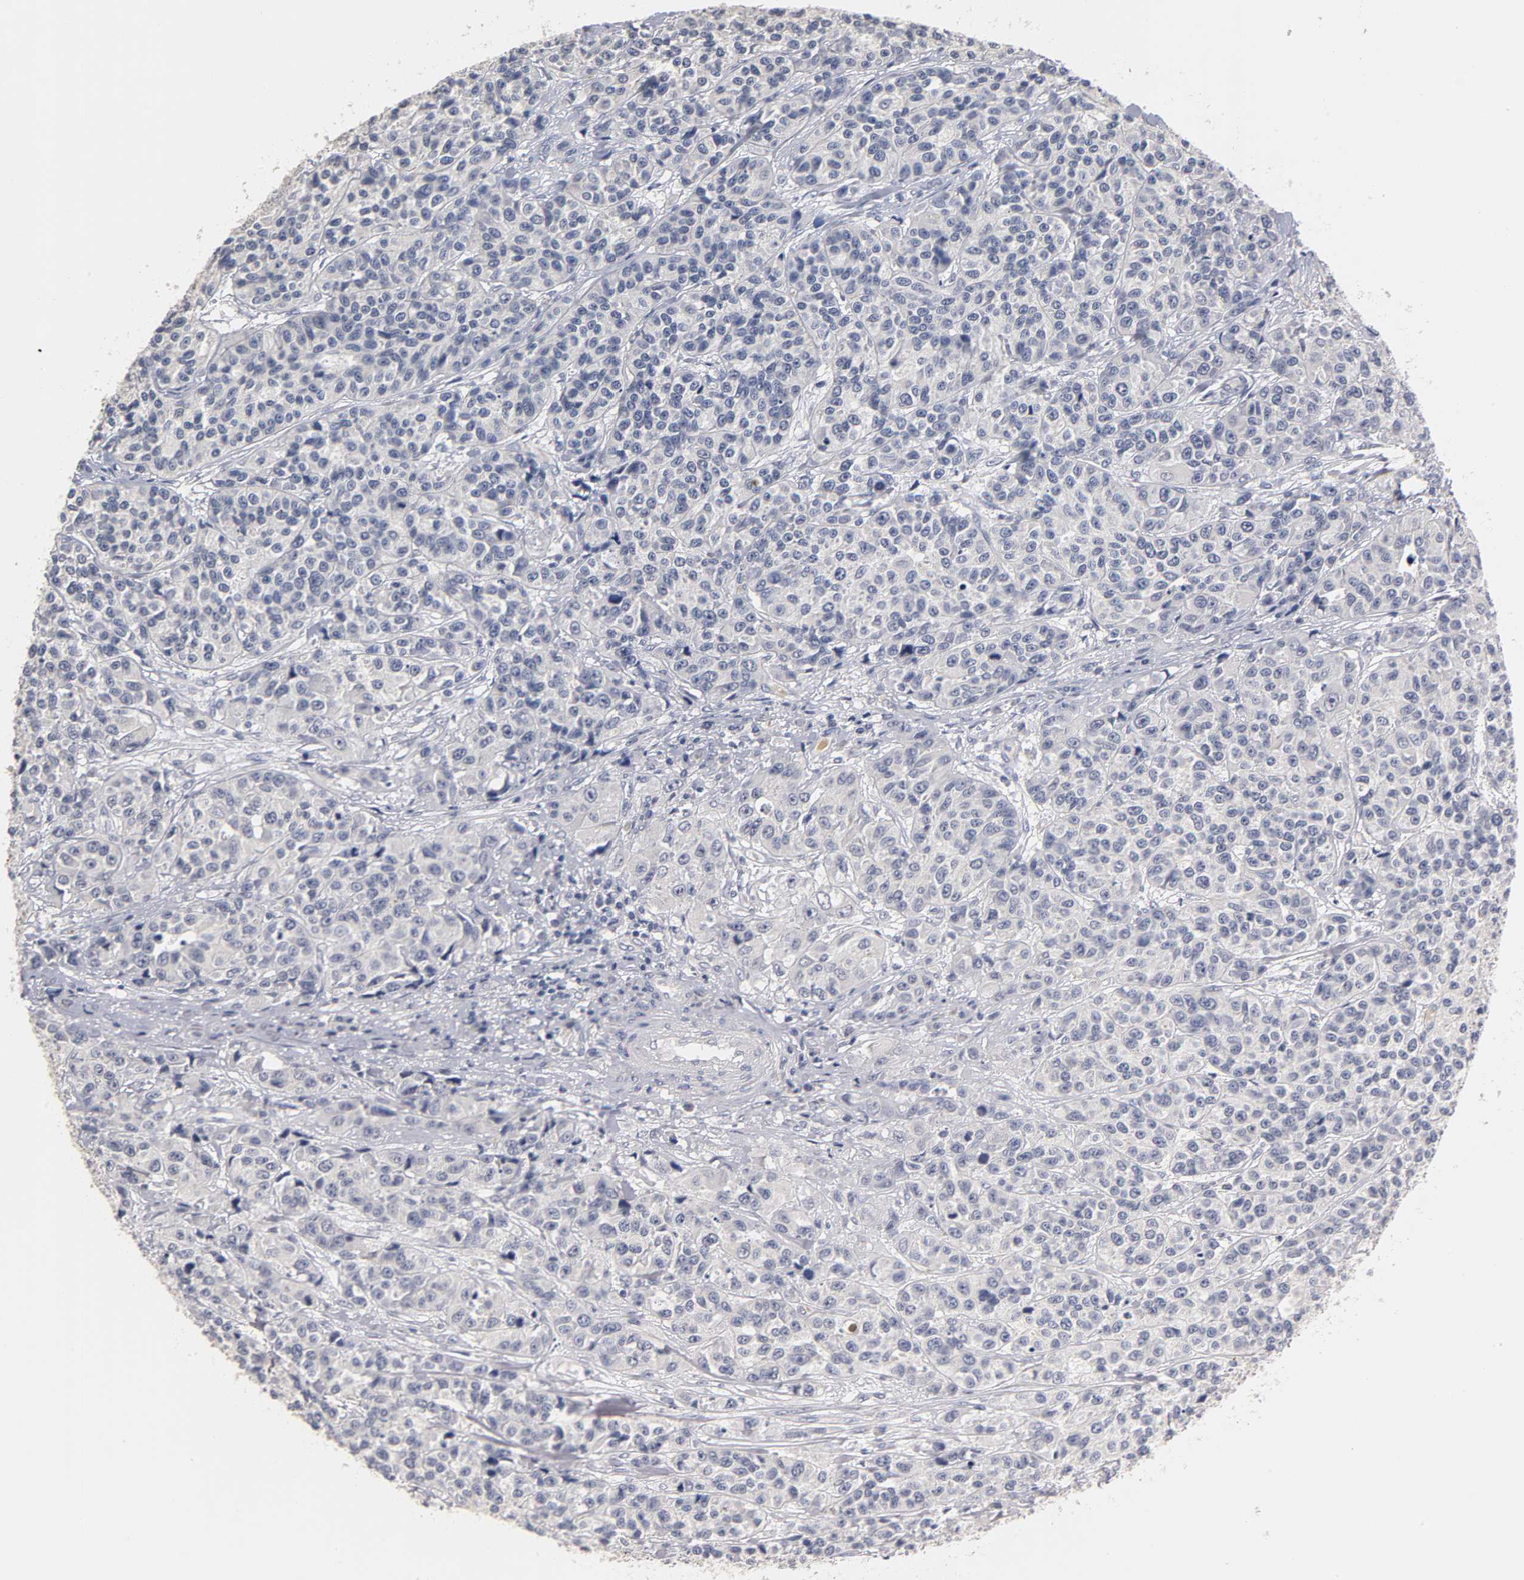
{"staining": {"intensity": "negative", "quantity": "none", "location": "none"}, "tissue": "urothelial cancer", "cell_type": "Tumor cells", "image_type": "cancer", "snomed": [{"axis": "morphology", "description": "Urothelial carcinoma, High grade"}, {"axis": "topography", "description": "Urinary bladder"}], "caption": "Immunohistochemistry (IHC) image of neoplastic tissue: human urothelial cancer stained with DAB reveals no significant protein expression in tumor cells. (DAB immunohistochemistry visualized using brightfield microscopy, high magnification).", "gene": "OVOL1", "patient": {"sex": "female", "age": 81}}